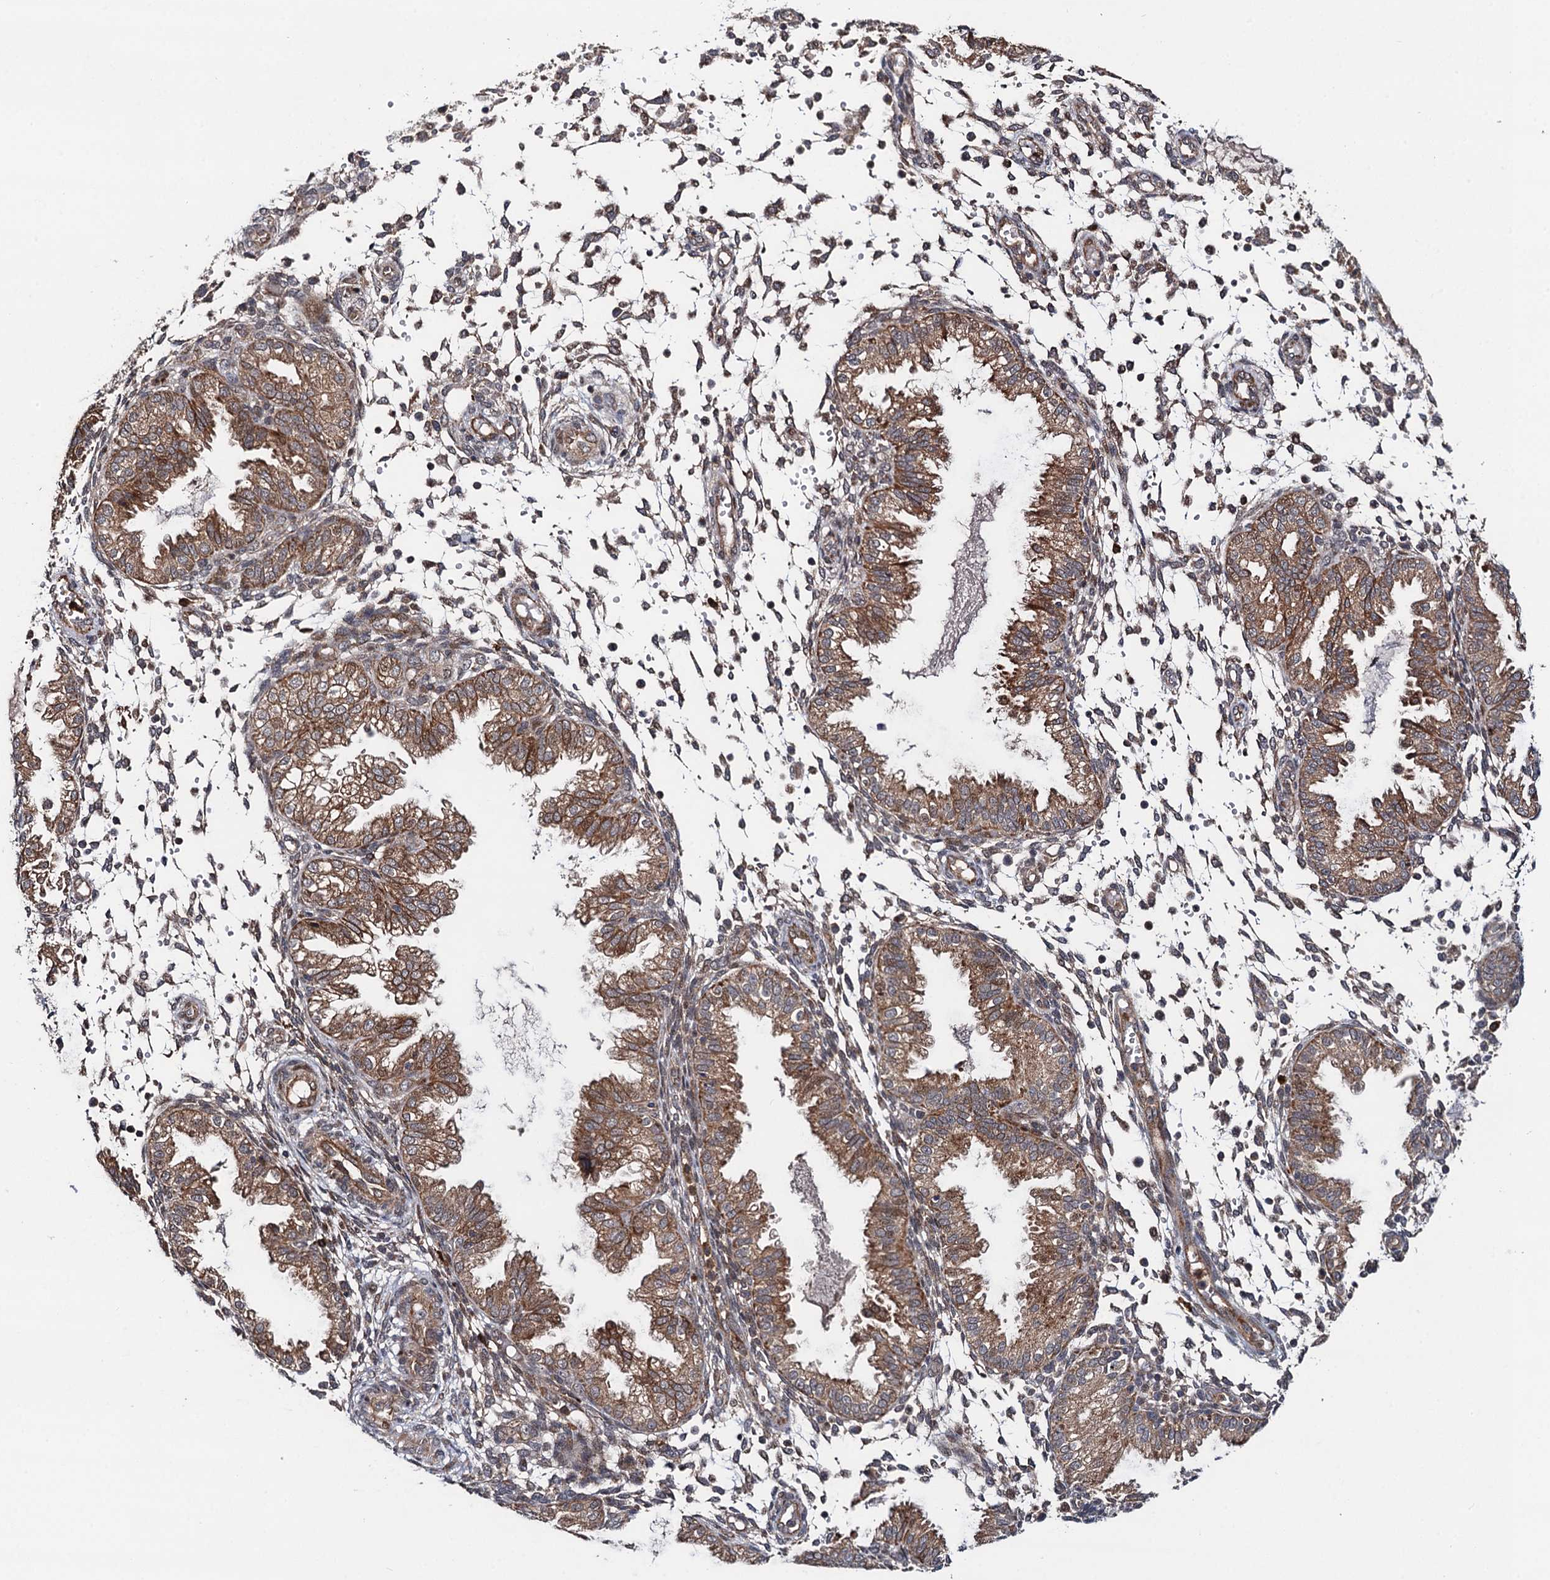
{"staining": {"intensity": "weak", "quantity": "<25%", "location": "cytoplasmic/membranous"}, "tissue": "endometrium", "cell_type": "Cells in endometrial stroma", "image_type": "normal", "snomed": [{"axis": "morphology", "description": "Normal tissue, NOS"}, {"axis": "topography", "description": "Endometrium"}], "caption": "This histopathology image is of normal endometrium stained with immunohistochemistry to label a protein in brown with the nuclei are counter-stained blue. There is no staining in cells in endometrial stroma. (Stains: DAB (3,3'-diaminobenzidine) immunohistochemistry (IHC) with hematoxylin counter stain, Microscopy: brightfield microscopy at high magnification).", "gene": "NLRP10", "patient": {"sex": "female", "age": 33}}